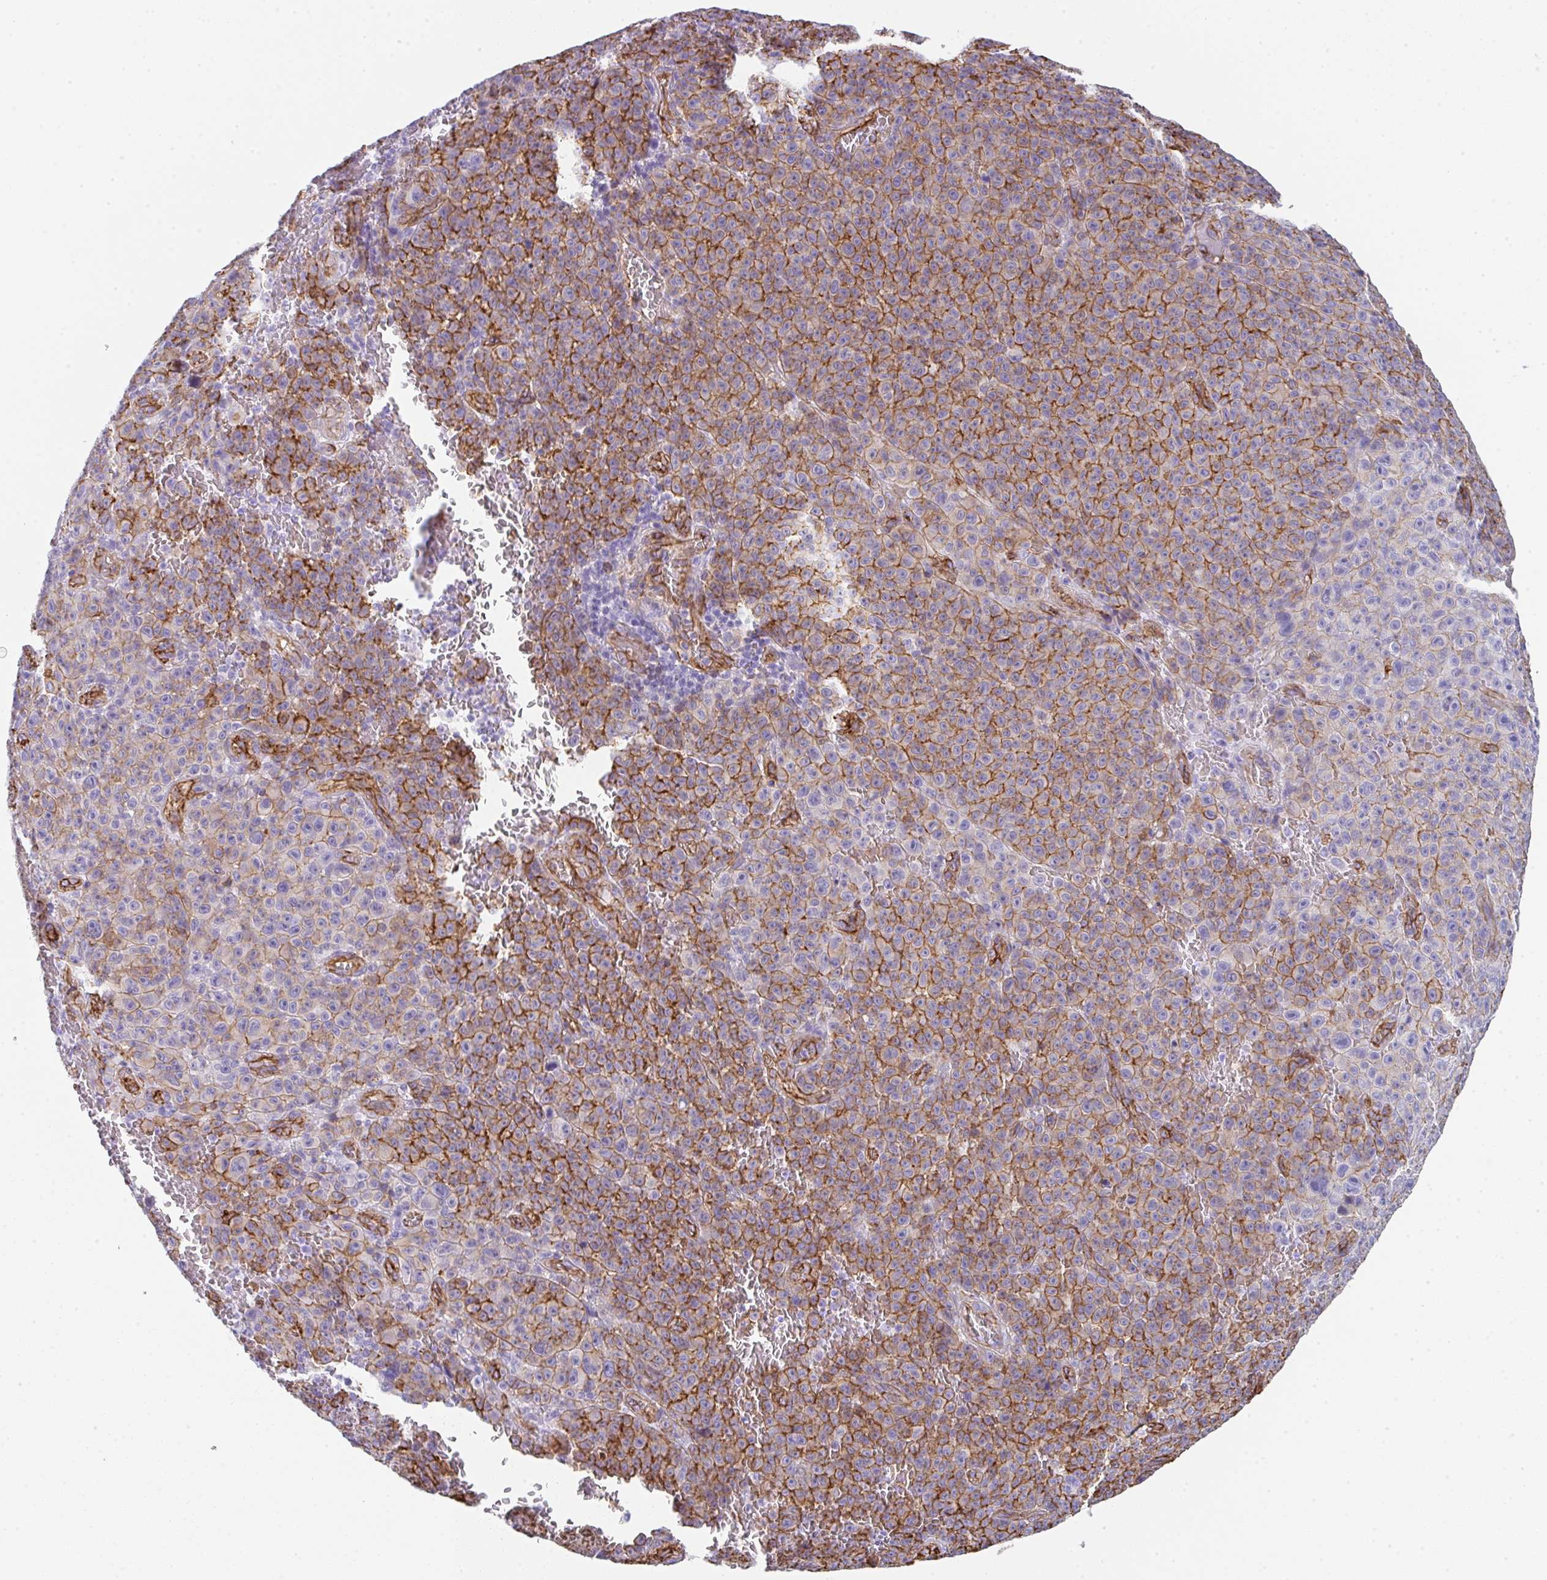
{"staining": {"intensity": "strong", "quantity": "25%-75%", "location": "cytoplasmic/membranous"}, "tissue": "melanoma", "cell_type": "Tumor cells", "image_type": "cancer", "snomed": [{"axis": "morphology", "description": "Malignant melanoma, NOS"}, {"axis": "topography", "description": "Skin"}], "caption": "Malignant melanoma tissue reveals strong cytoplasmic/membranous positivity in approximately 25%-75% of tumor cells, visualized by immunohistochemistry. (DAB = brown stain, brightfield microscopy at high magnification).", "gene": "DBN1", "patient": {"sex": "female", "age": 82}}